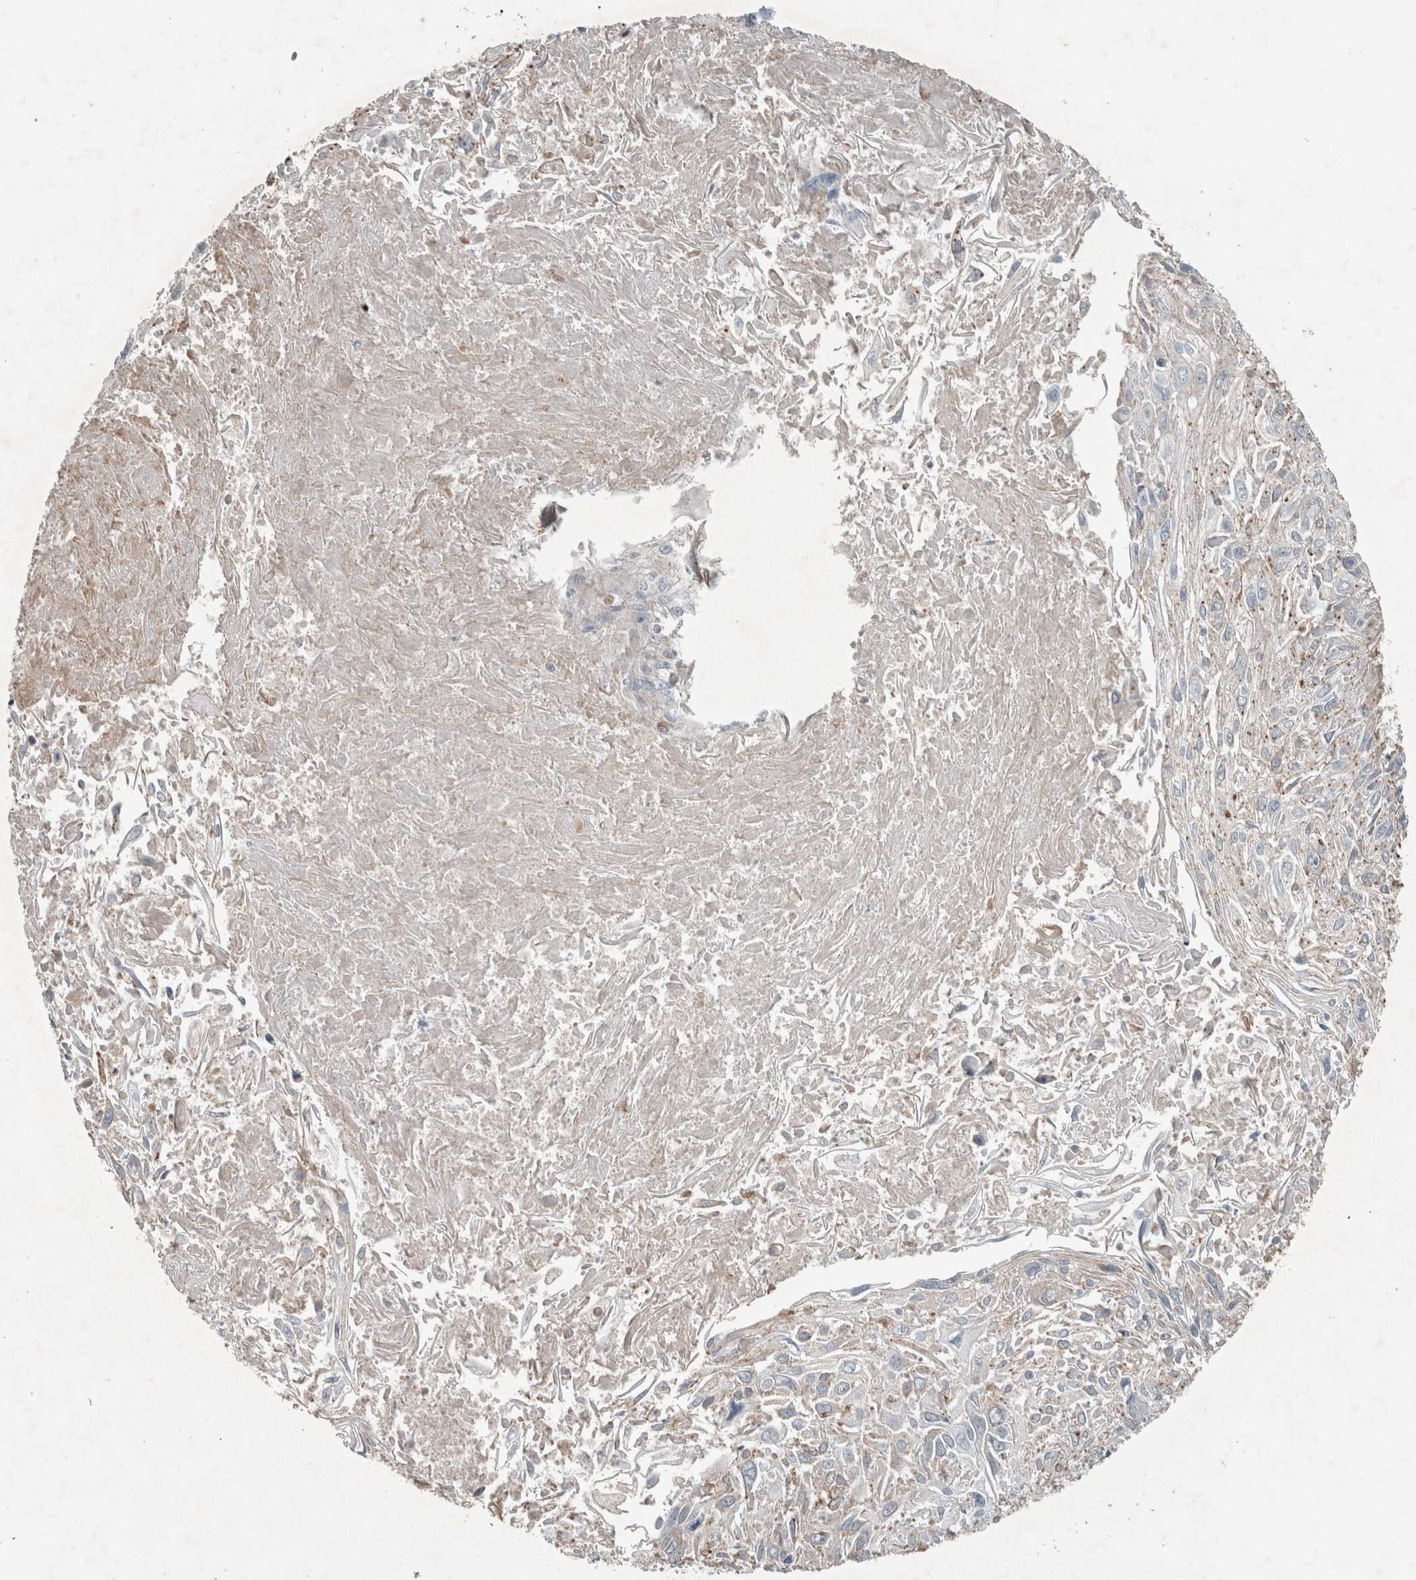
{"staining": {"intensity": "weak", "quantity": "<25%", "location": "cytoplasmic/membranous"}, "tissue": "cervical cancer", "cell_type": "Tumor cells", "image_type": "cancer", "snomed": [{"axis": "morphology", "description": "Squamous cell carcinoma, NOS"}, {"axis": "topography", "description": "Cervix"}], "caption": "The micrograph displays no significant staining in tumor cells of cervical squamous cell carcinoma. (DAB immunohistochemistry (IHC), high magnification).", "gene": "JADE2", "patient": {"sex": "female", "age": 51}}